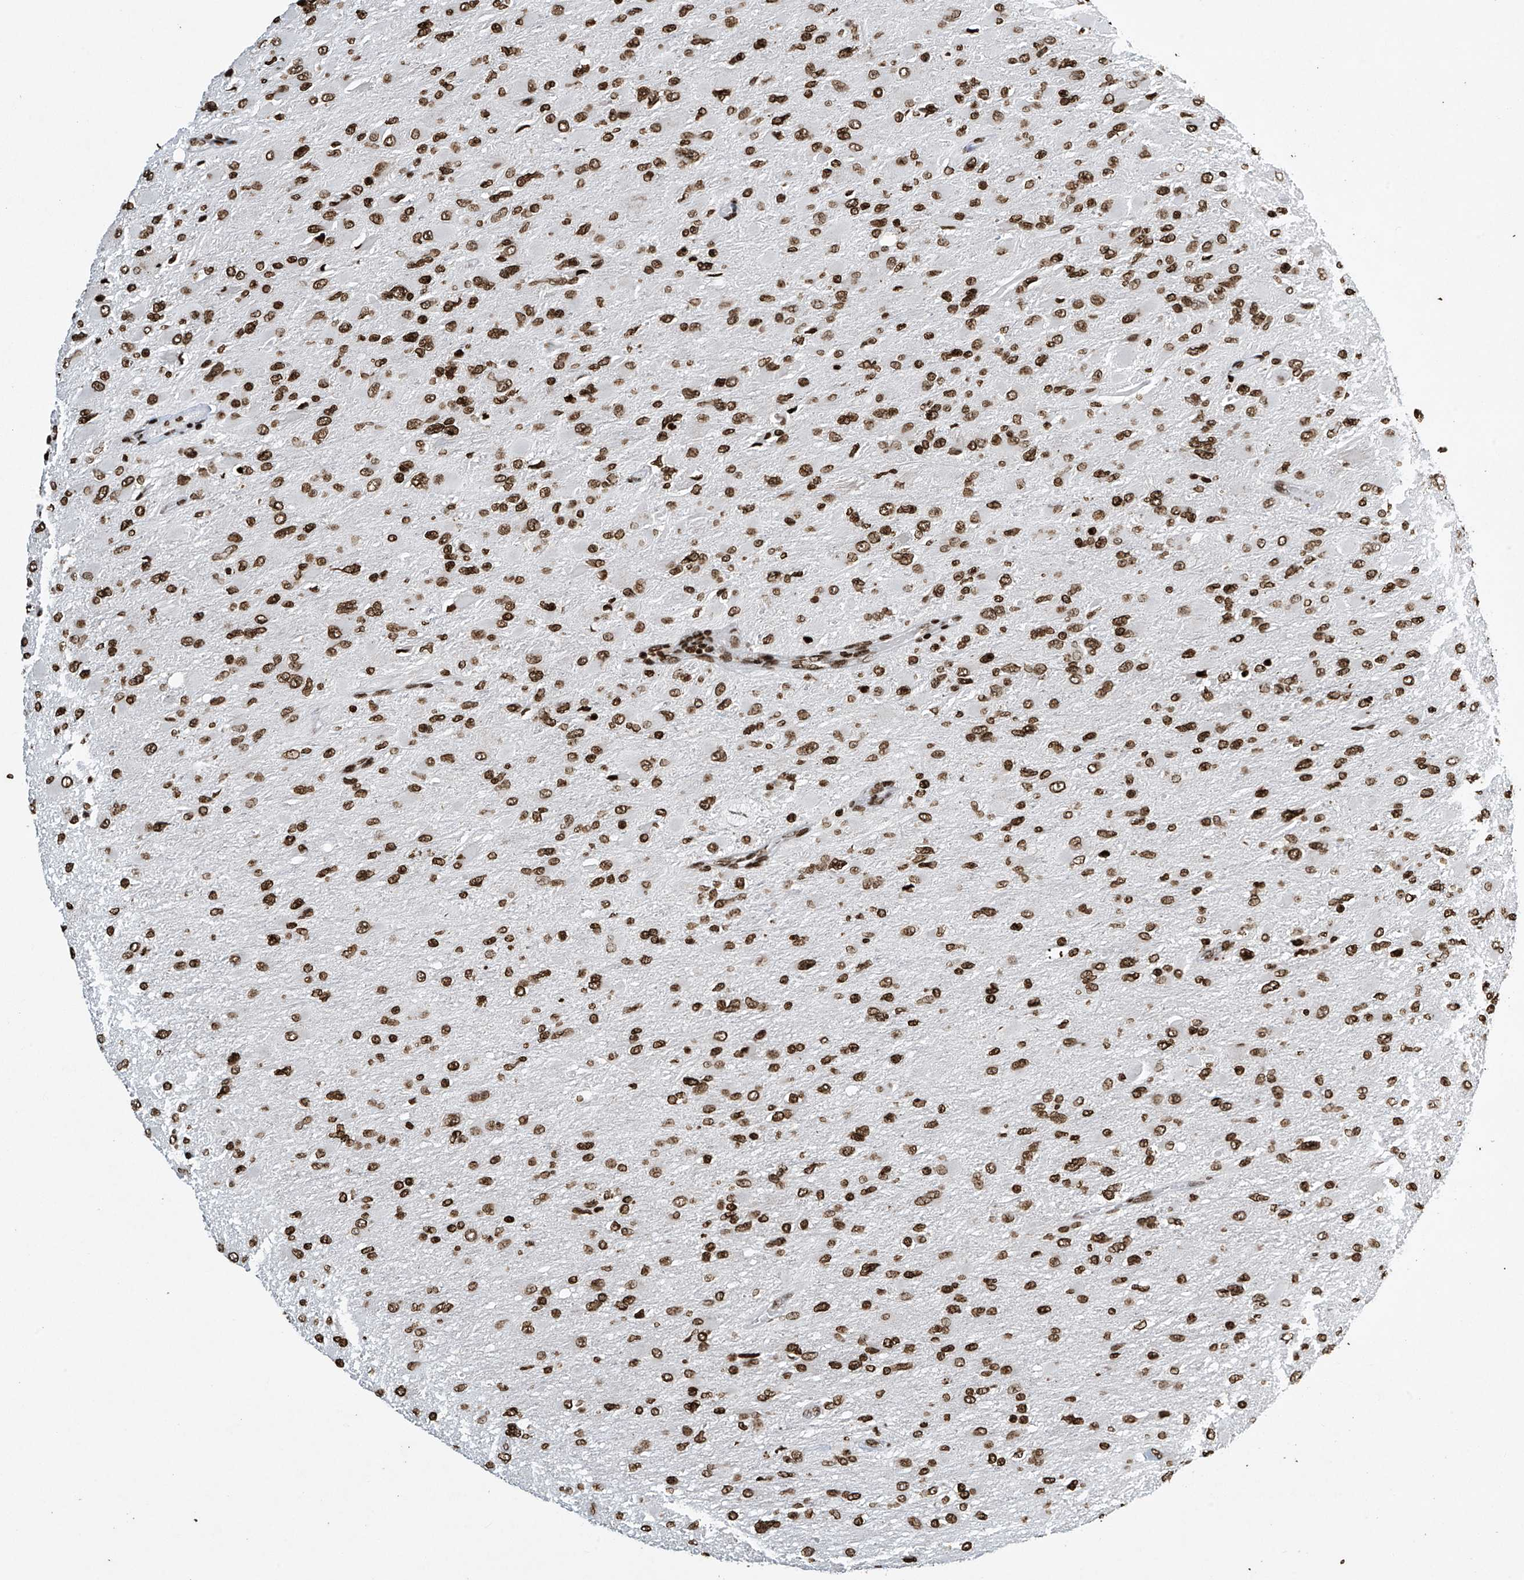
{"staining": {"intensity": "moderate", "quantity": ">75%", "location": "nuclear"}, "tissue": "glioma", "cell_type": "Tumor cells", "image_type": "cancer", "snomed": [{"axis": "morphology", "description": "Glioma, malignant, High grade"}, {"axis": "topography", "description": "Cerebral cortex"}], "caption": "Immunohistochemistry (IHC) (DAB (3,3'-diaminobenzidine)) staining of human high-grade glioma (malignant) shows moderate nuclear protein positivity in about >75% of tumor cells.", "gene": "H4C16", "patient": {"sex": "female", "age": 36}}